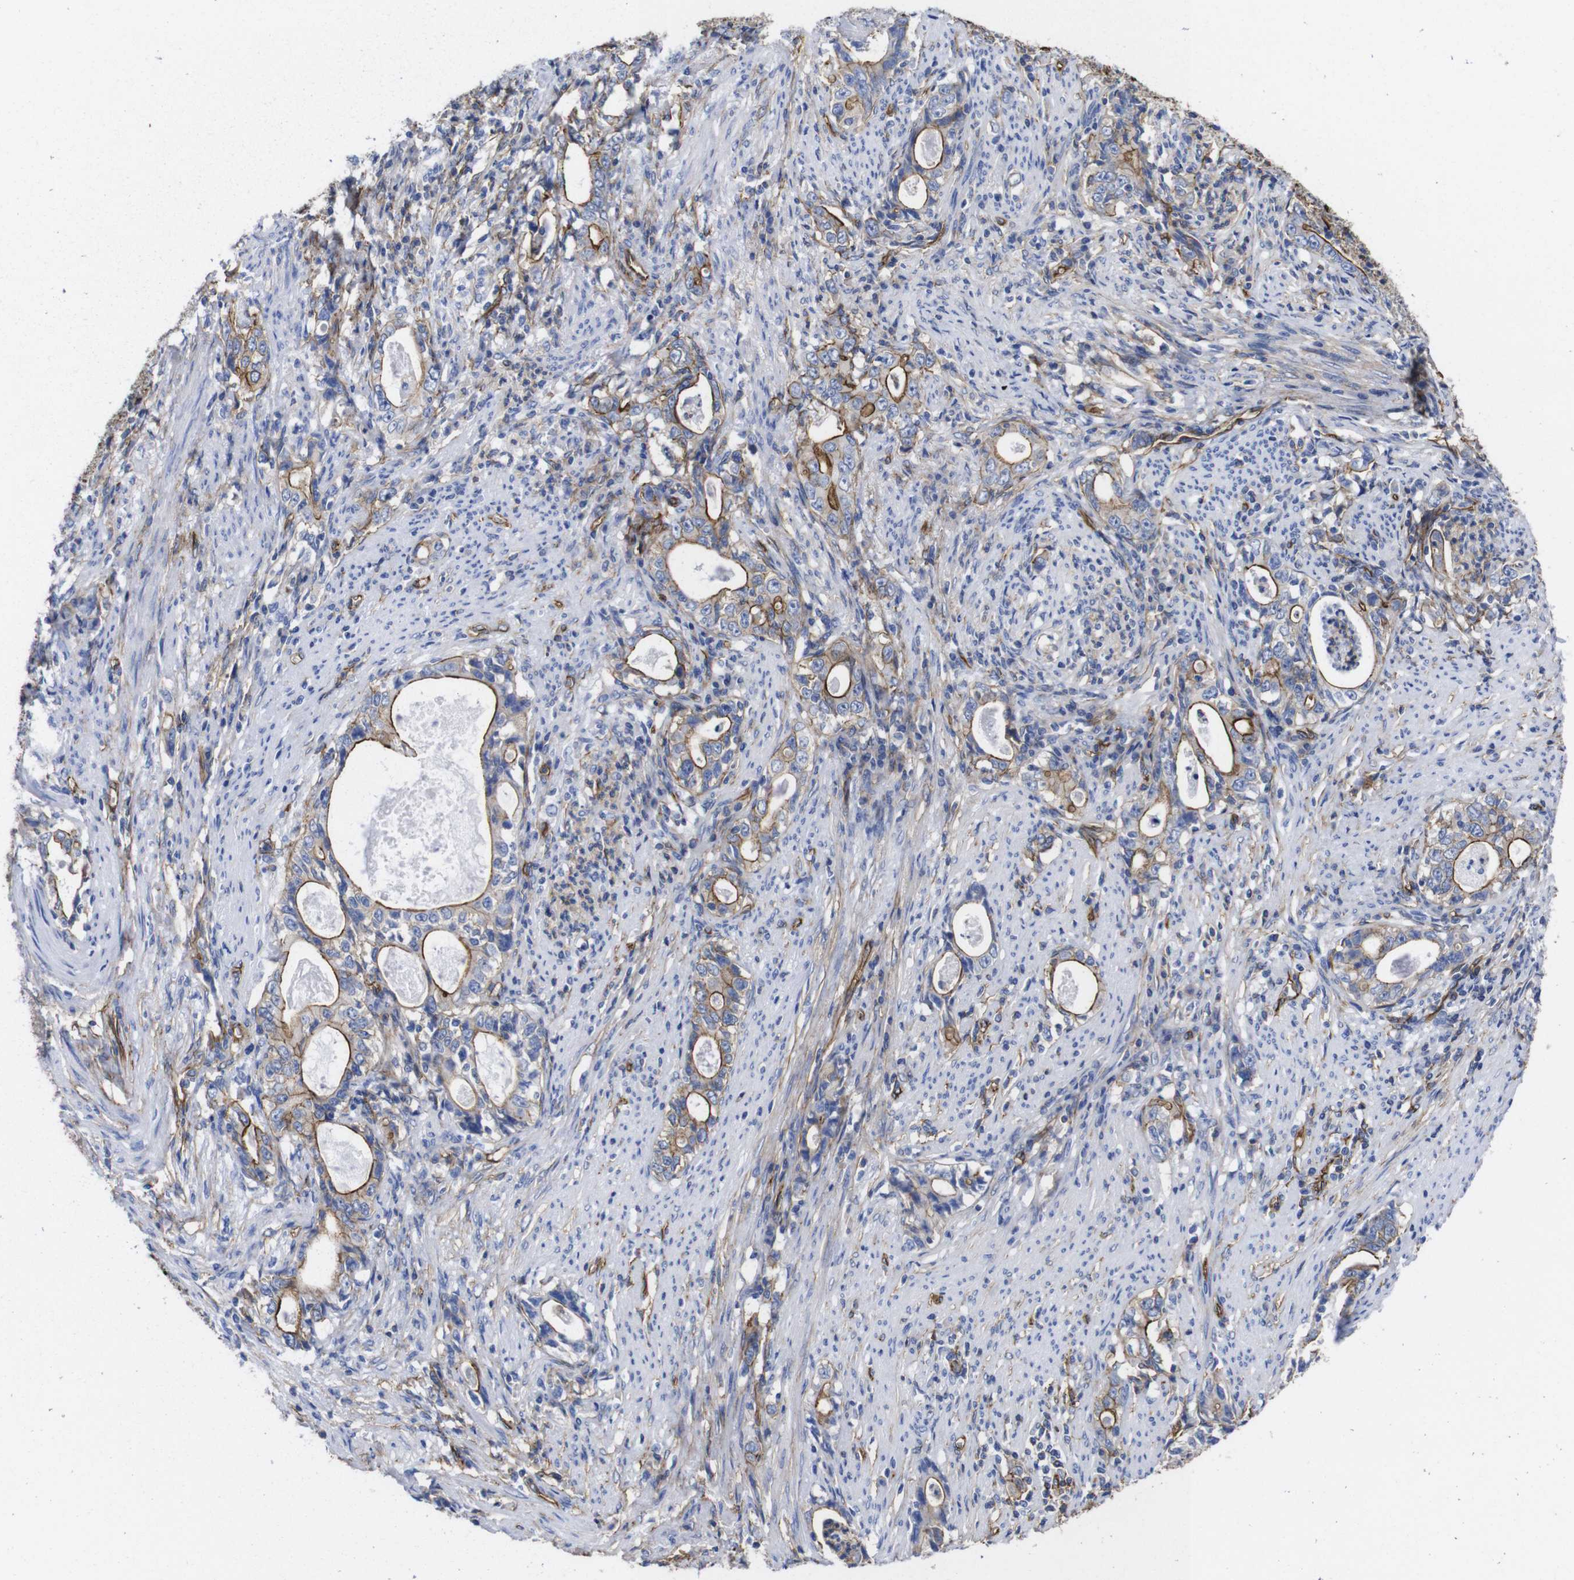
{"staining": {"intensity": "moderate", "quantity": "25%-75%", "location": "cytoplasmic/membranous"}, "tissue": "stomach cancer", "cell_type": "Tumor cells", "image_type": "cancer", "snomed": [{"axis": "morphology", "description": "Adenocarcinoma, NOS"}, {"axis": "topography", "description": "Stomach, lower"}], "caption": "This is a micrograph of immunohistochemistry staining of stomach cancer, which shows moderate expression in the cytoplasmic/membranous of tumor cells.", "gene": "SPTBN1", "patient": {"sex": "female", "age": 72}}